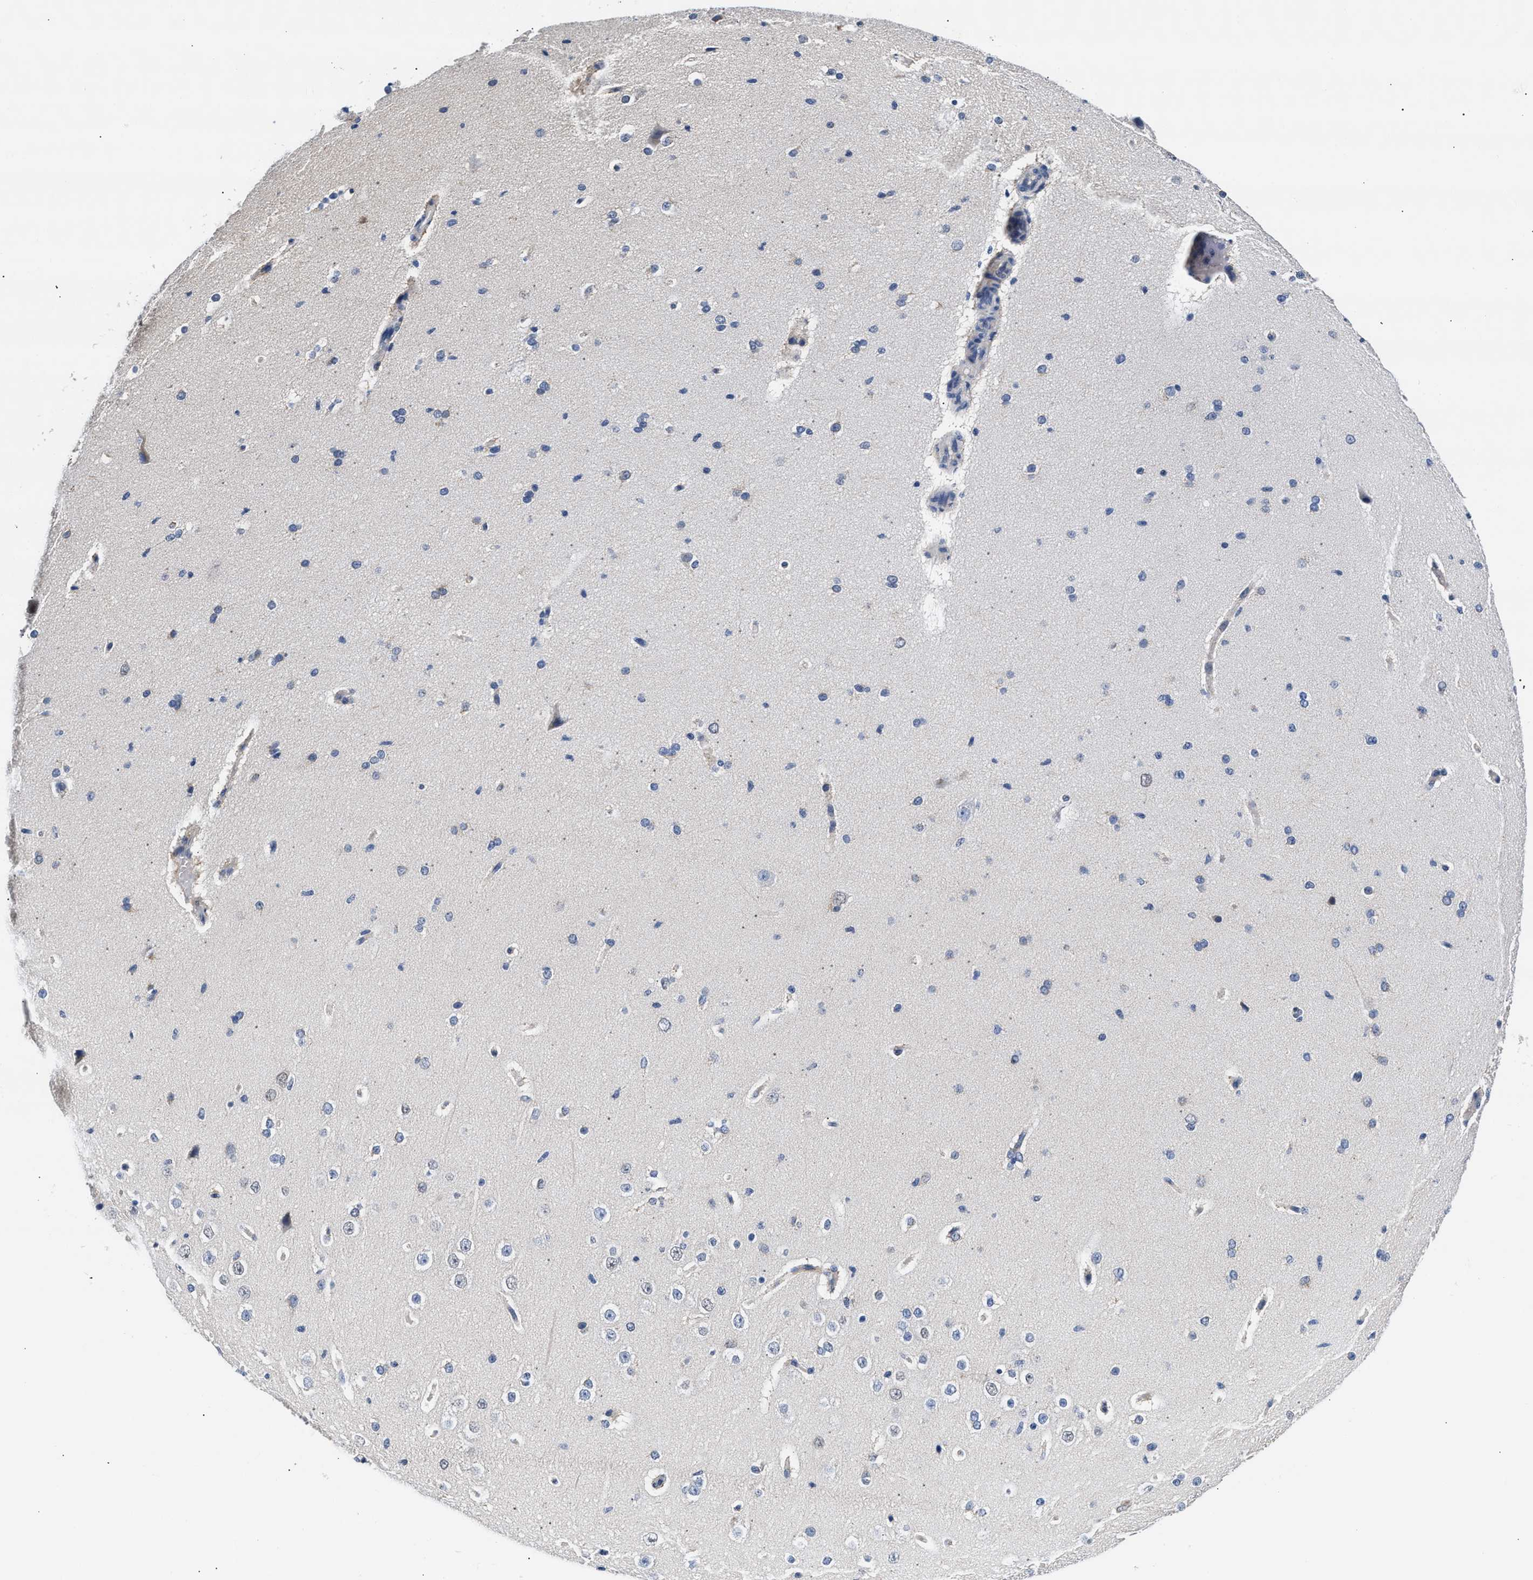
{"staining": {"intensity": "negative", "quantity": "none", "location": "none"}, "tissue": "cerebral cortex", "cell_type": "Endothelial cells", "image_type": "normal", "snomed": [{"axis": "morphology", "description": "Normal tissue, NOS"}, {"axis": "morphology", "description": "Developmental malformation"}, {"axis": "topography", "description": "Cerebral cortex"}], "caption": "Immunohistochemical staining of unremarkable human cerebral cortex exhibits no significant positivity in endothelial cells.", "gene": "RINT1", "patient": {"sex": "female", "age": 30}}